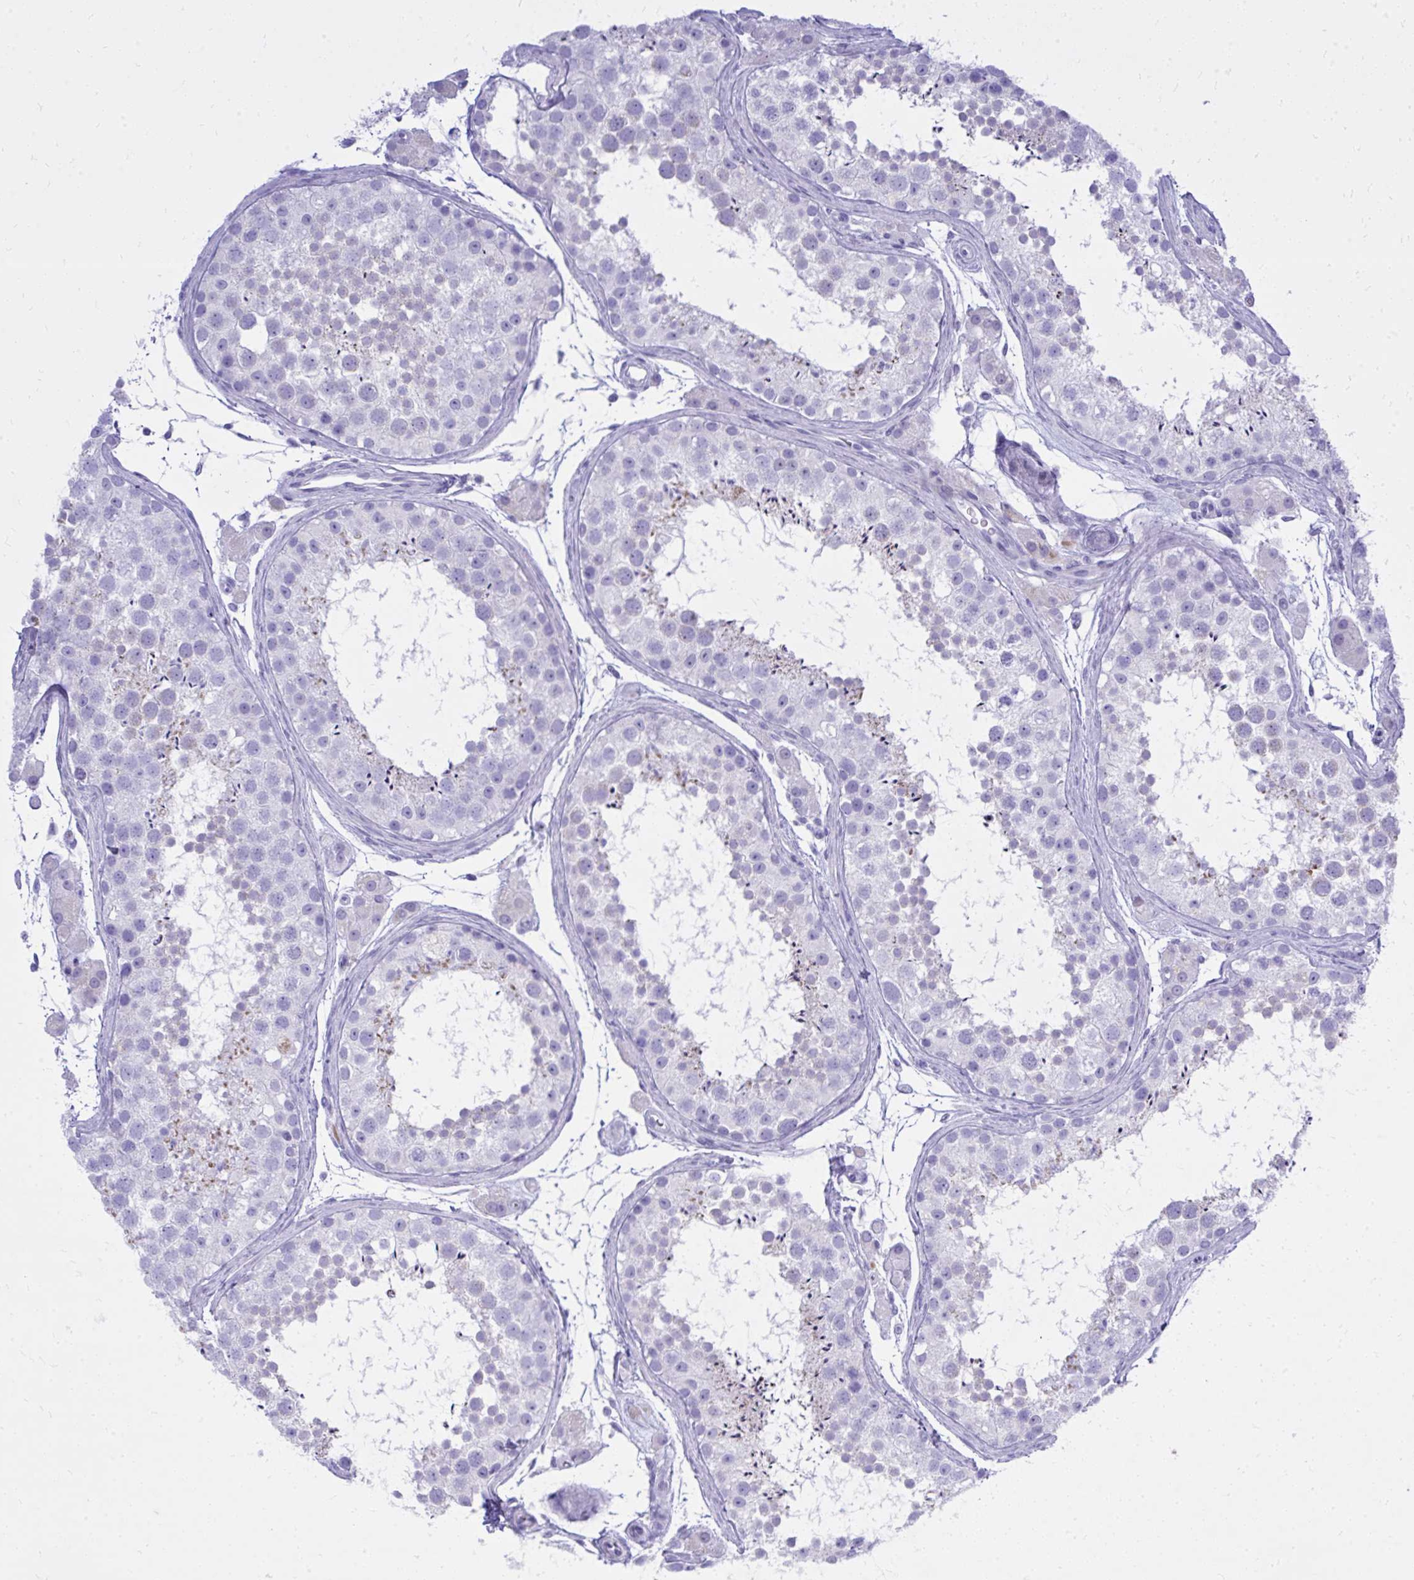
{"staining": {"intensity": "negative", "quantity": "none", "location": "none"}, "tissue": "testis", "cell_type": "Cells in seminiferous ducts", "image_type": "normal", "snomed": [{"axis": "morphology", "description": "Normal tissue, NOS"}, {"axis": "topography", "description": "Testis"}], "caption": "A high-resolution histopathology image shows immunohistochemistry (IHC) staining of benign testis, which exhibits no significant expression in cells in seminiferous ducts.", "gene": "BCL6B", "patient": {"sex": "male", "age": 41}}